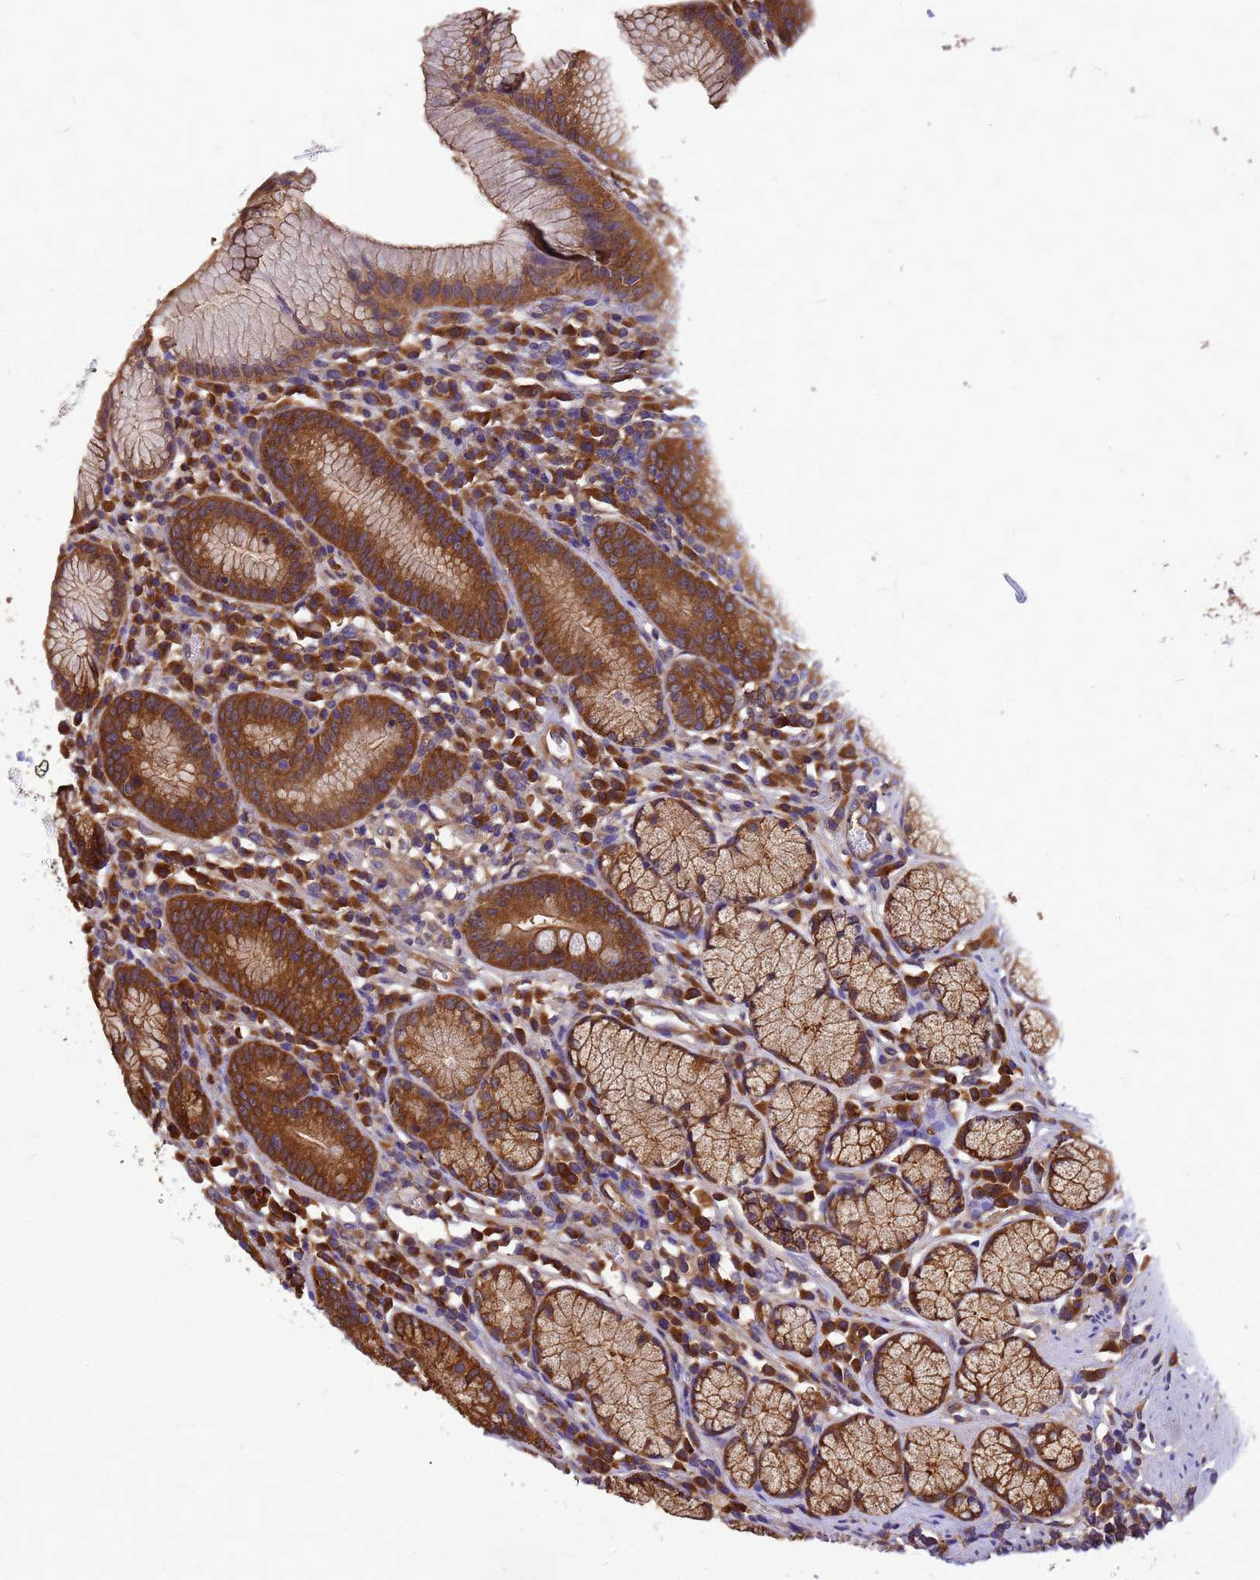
{"staining": {"intensity": "strong", "quantity": ">75%", "location": "cytoplasmic/membranous"}, "tissue": "stomach", "cell_type": "Glandular cells", "image_type": "normal", "snomed": [{"axis": "morphology", "description": "Normal tissue, NOS"}, {"axis": "topography", "description": "Stomach"}], "caption": "Strong cytoplasmic/membranous protein expression is seen in approximately >75% of glandular cells in stomach. Immunohistochemistry stains the protein of interest in brown and the nuclei are stained blue.", "gene": "GID4", "patient": {"sex": "male", "age": 55}}